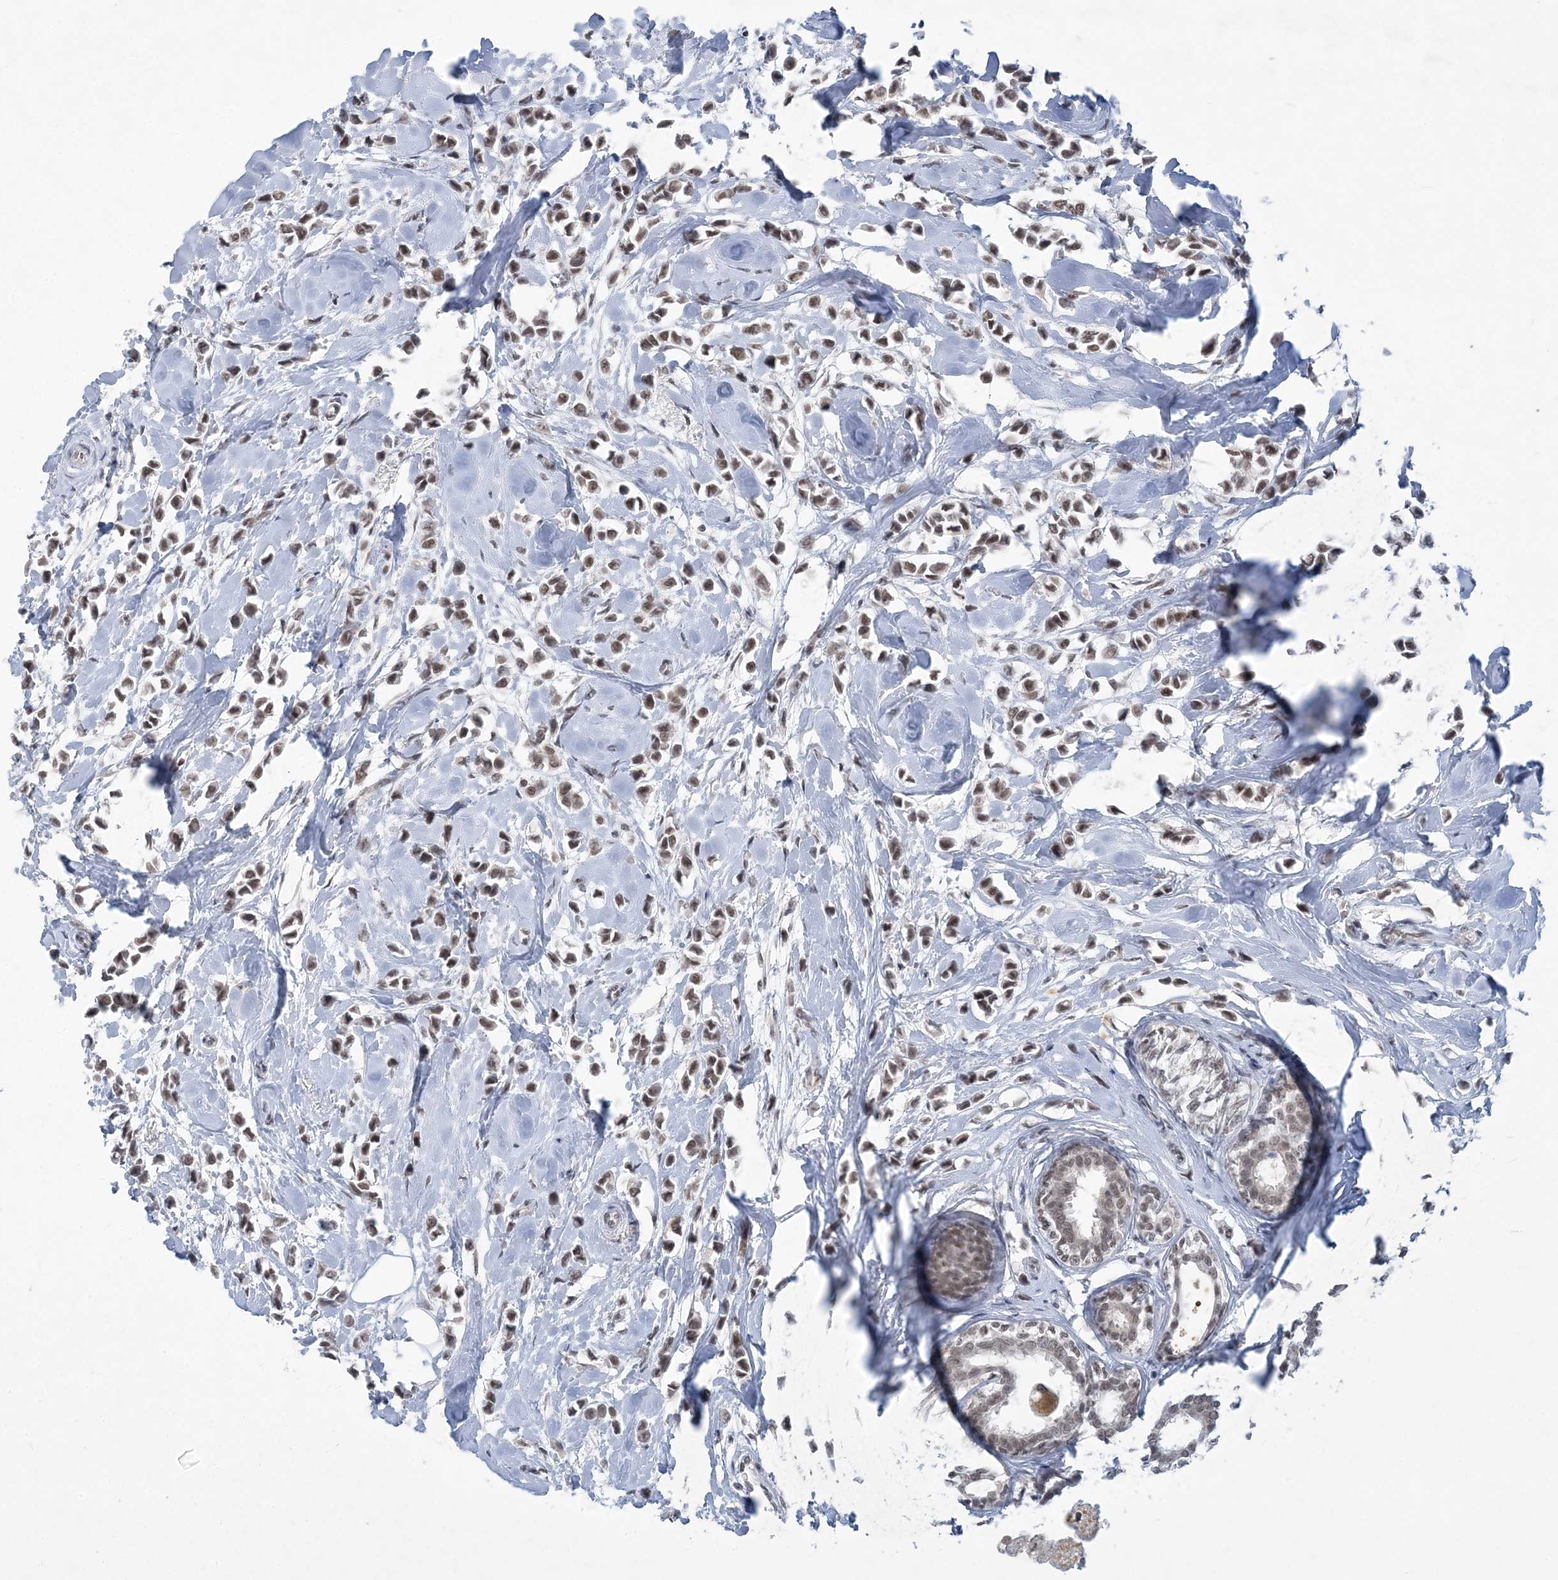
{"staining": {"intensity": "moderate", "quantity": ">75%", "location": "nuclear"}, "tissue": "breast cancer", "cell_type": "Tumor cells", "image_type": "cancer", "snomed": [{"axis": "morphology", "description": "Lobular carcinoma"}, {"axis": "topography", "description": "Breast"}], "caption": "A high-resolution micrograph shows immunohistochemistry staining of breast lobular carcinoma, which reveals moderate nuclear expression in about >75% of tumor cells.", "gene": "KMT2D", "patient": {"sex": "female", "age": 51}}